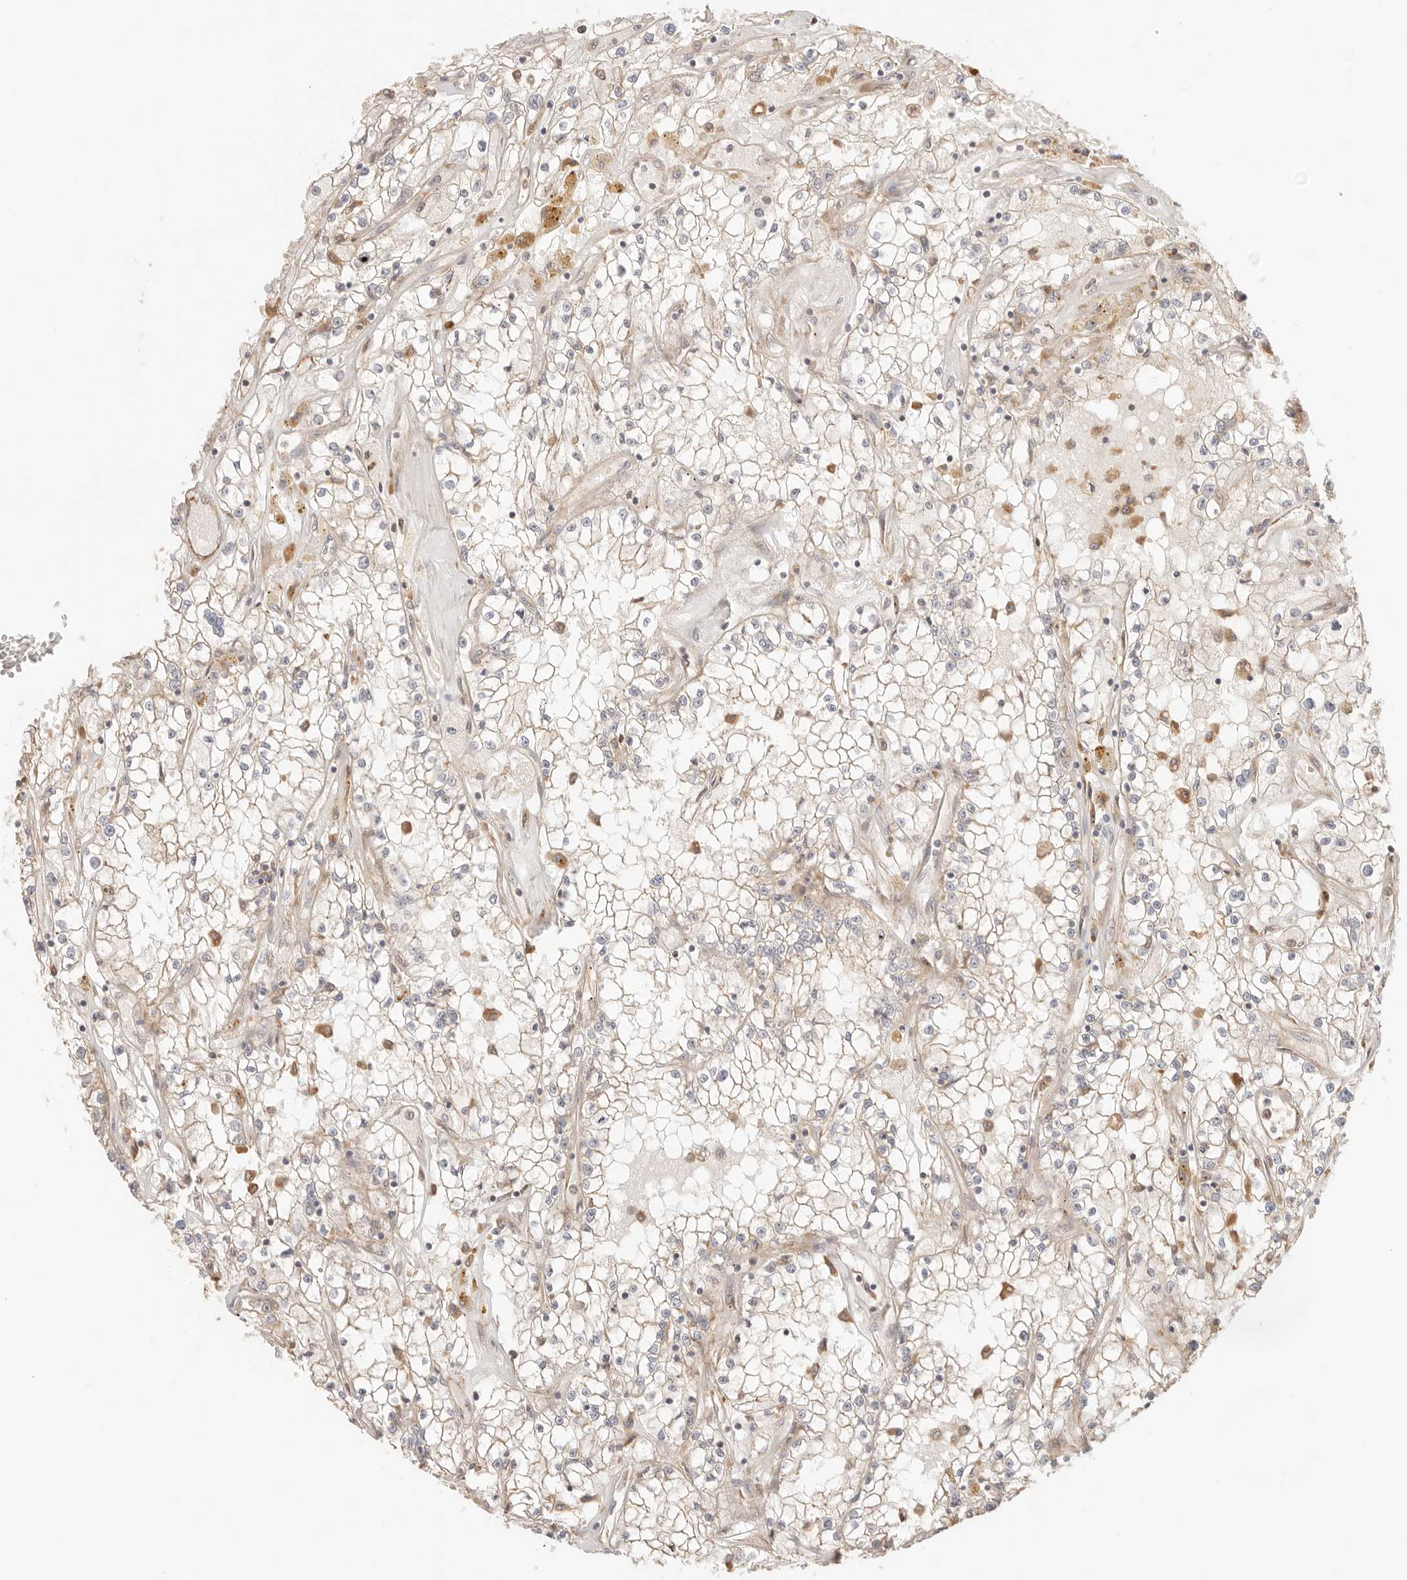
{"staining": {"intensity": "weak", "quantity": ">75%", "location": "cytoplasmic/membranous"}, "tissue": "renal cancer", "cell_type": "Tumor cells", "image_type": "cancer", "snomed": [{"axis": "morphology", "description": "Adenocarcinoma, NOS"}, {"axis": "topography", "description": "Kidney"}], "caption": "This histopathology image exhibits immunohistochemistry (IHC) staining of renal cancer, with low weak cytoplasmic/membranous expression in approximately >75% of tumor cells.", "gene": "IL1R2", "patient": {"sex": "male", "age": 56}}